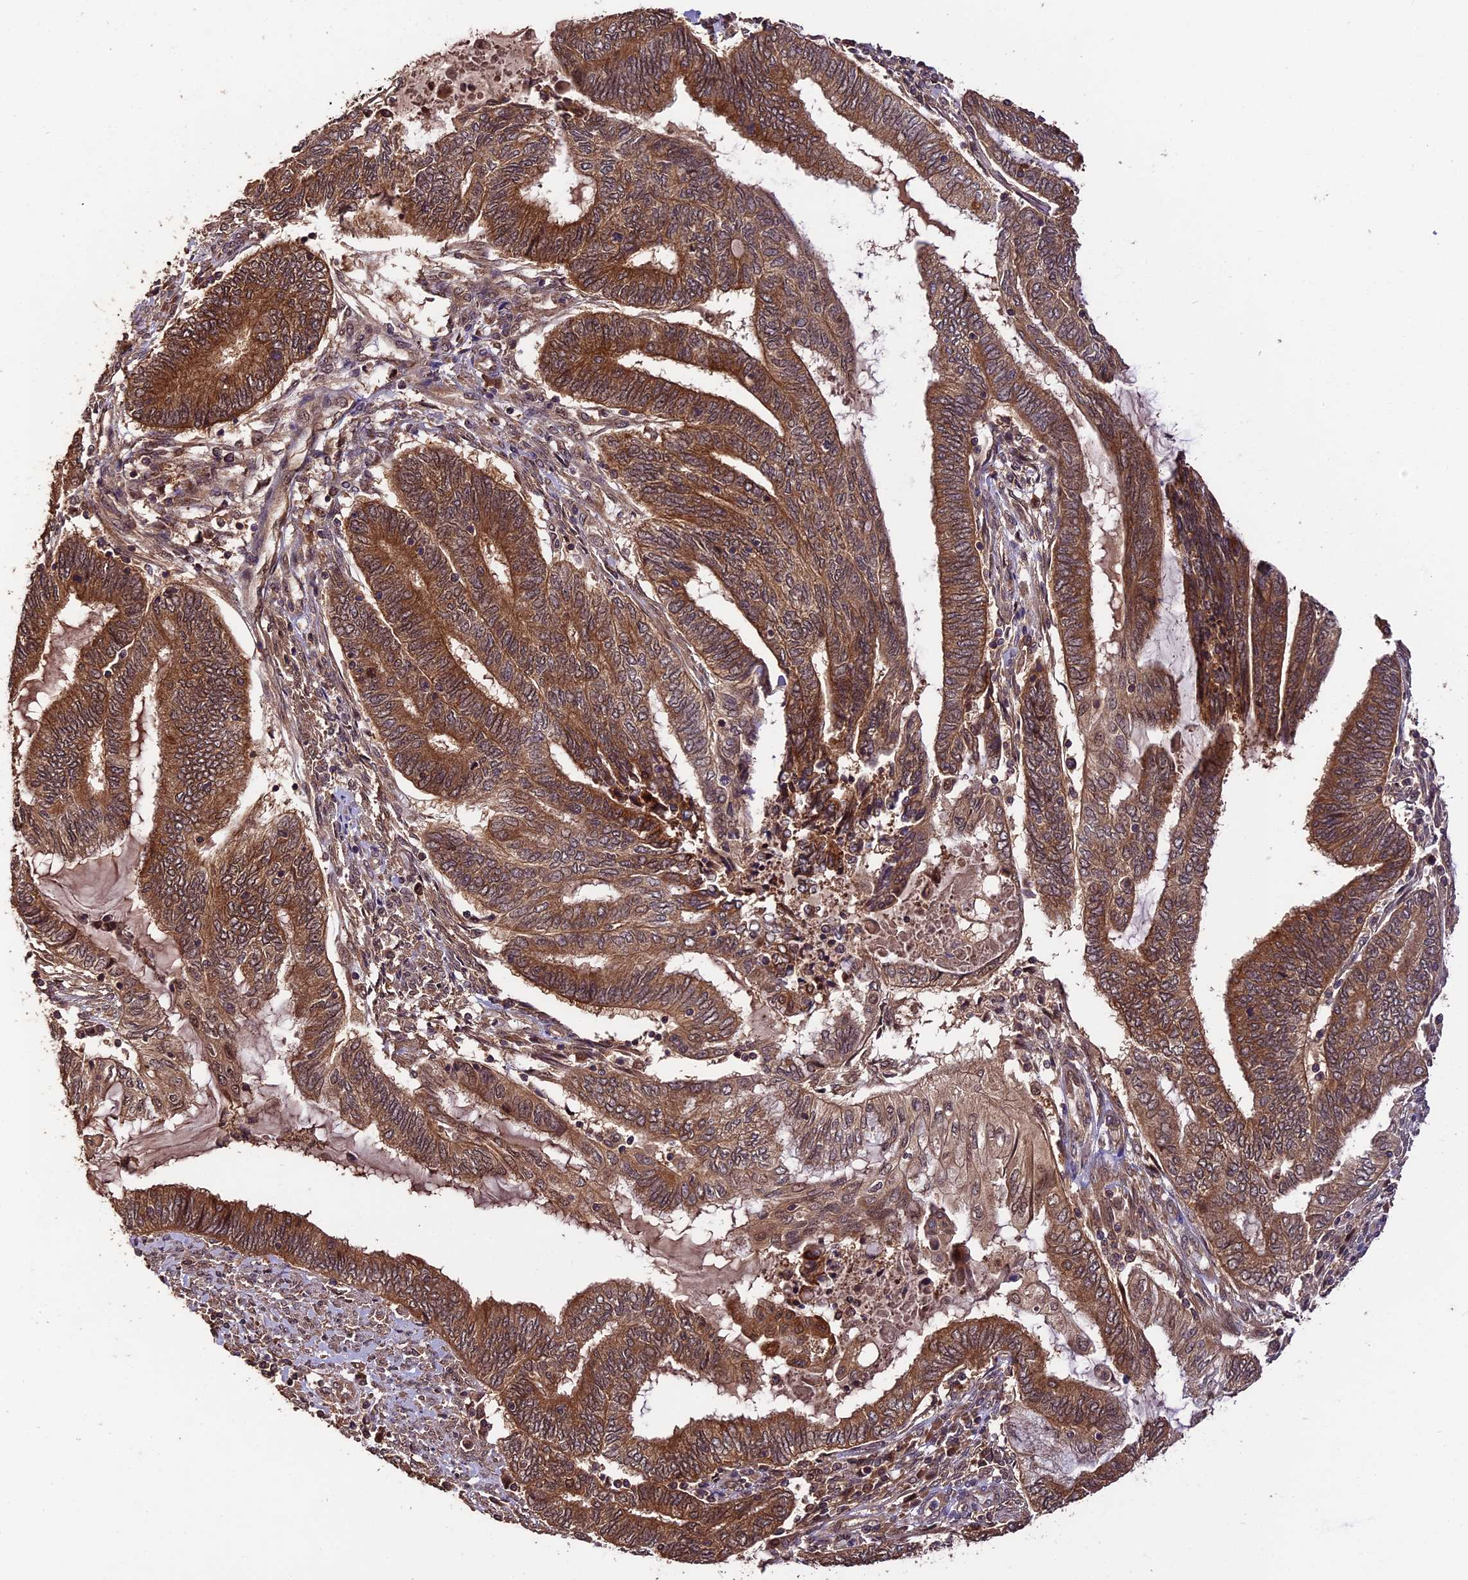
{"staining": {"intensity": "strong", "quantity": ">75%", "location": "cytoplasmic/membranous"}, "tissue": "endometrial cancer", "cell_type": "Tumor cells", "image_type": "cancer", "snomed": [{"axis": "morphology", "description": "Adenocarcinoma, NOS"}, {"axis": "topography", "description": "Uterus"}, {"axis": "topography", "description": "Endometrium"}], "caption": "High-magnification brightfield microscopy of endometrial cancer (adenocarcinoma) stained with DAB (brown) and counterstained with hematoxylin (blue). tumor cells exhibit strong cytoplasmic/membranous expression is seen in about>75% of cells.", "gene": "TRMT1", "patient": {"sex": "female", "age": 70}}